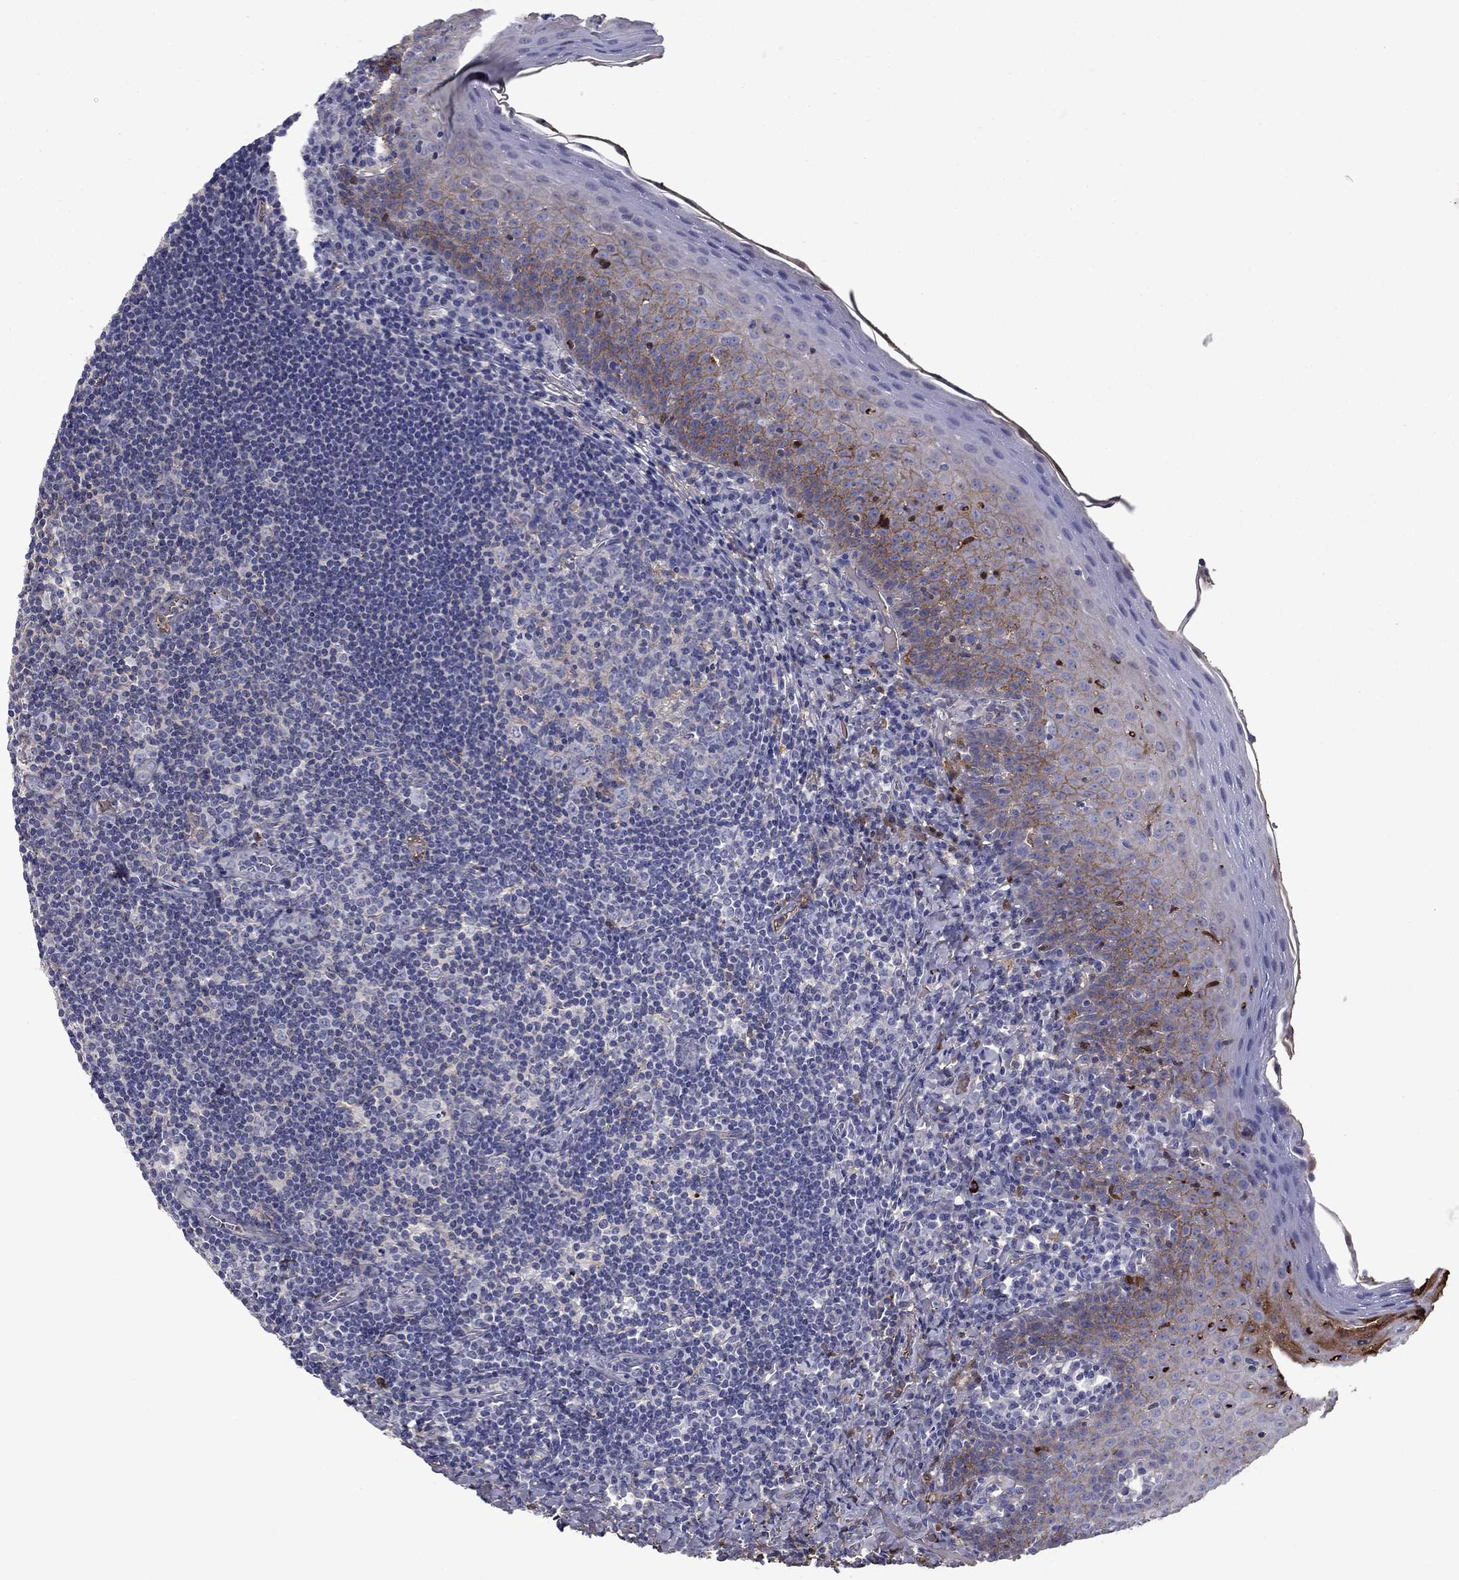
{"staining": {"intensity": "moderate", "quantity": "<25%", "location": "cytoplasmic/membranous"}, "tissue": "tonsil", "cell_type": "Germinal center cells", "image_type": "normal", "snomed": [{"axis": "morphology", "description": "Normal tissue, NOS"}, {"axis": "morphology", "description": "Inflammation, NOS"}, {"axis": "topography", "description": "Tonsil"}], "caption": "A low amount of moderate cytoplasmic/membranous expression is identified in approximately <25% of germinal center cells in unremarkable tonsil. The protein is shown in brown color, while the nuclei are stained blue.", "gene": "HPX", "patient": {"sex": "female", "age": 31}}